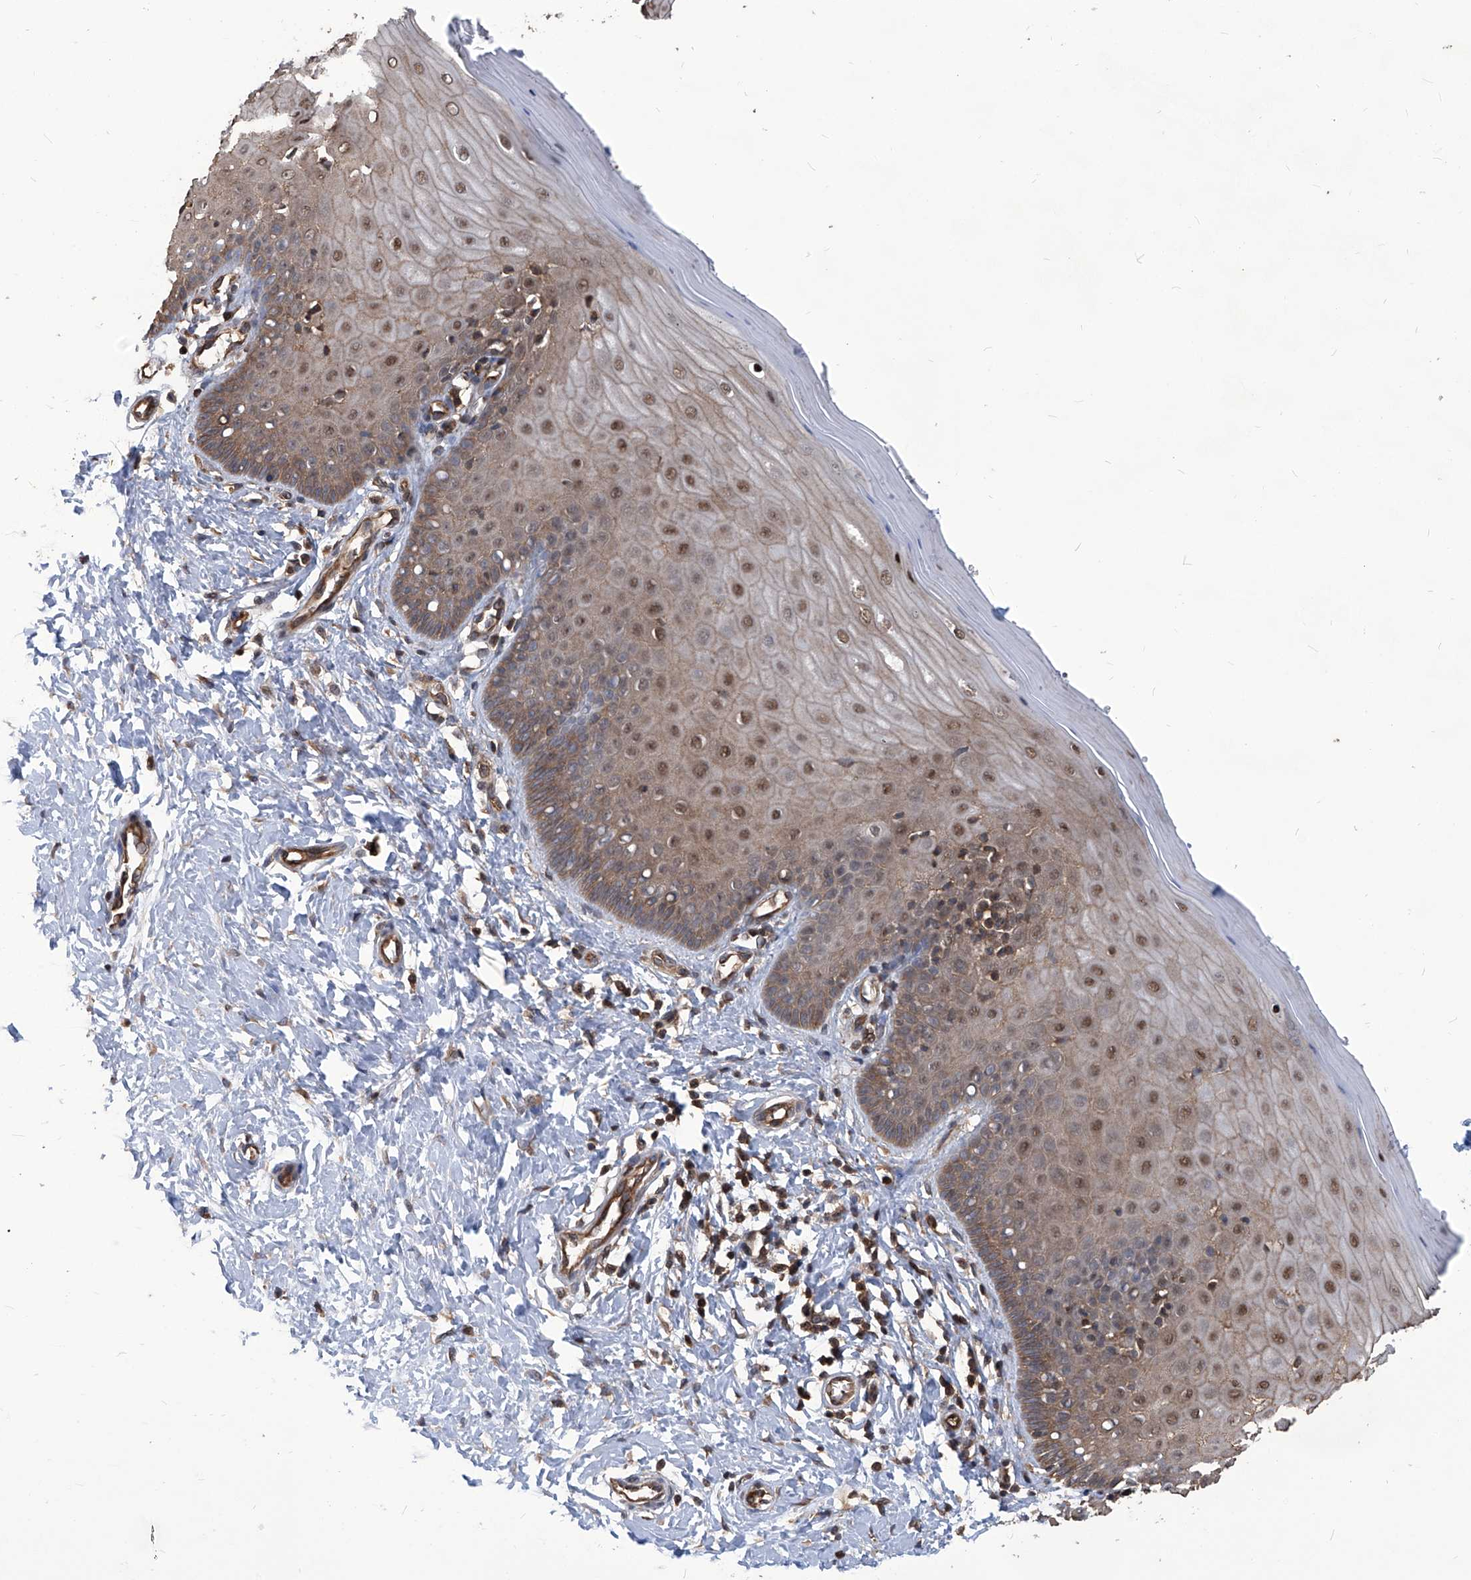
{"staining": {"intensity": "moderate", "quantity": ">75%", "location": "cytoplasmic/membranous"}, "tissue": "cervix", "cell_type": "Glandular cells", "image_type": "normal", "snomed": [{"axis": "morphology", "description": "Normal tissue, NOS"}, {"axis": "topography", "description": "Cervix"}], "caption": "The histopathology image exhibits staining of normal cervix, revealing moderate cytoplasmic/membranous protein positivity (brown color) within glandular cells.", "gene": "PSMB1", "patient": {"sex": "female", "age": 55}}